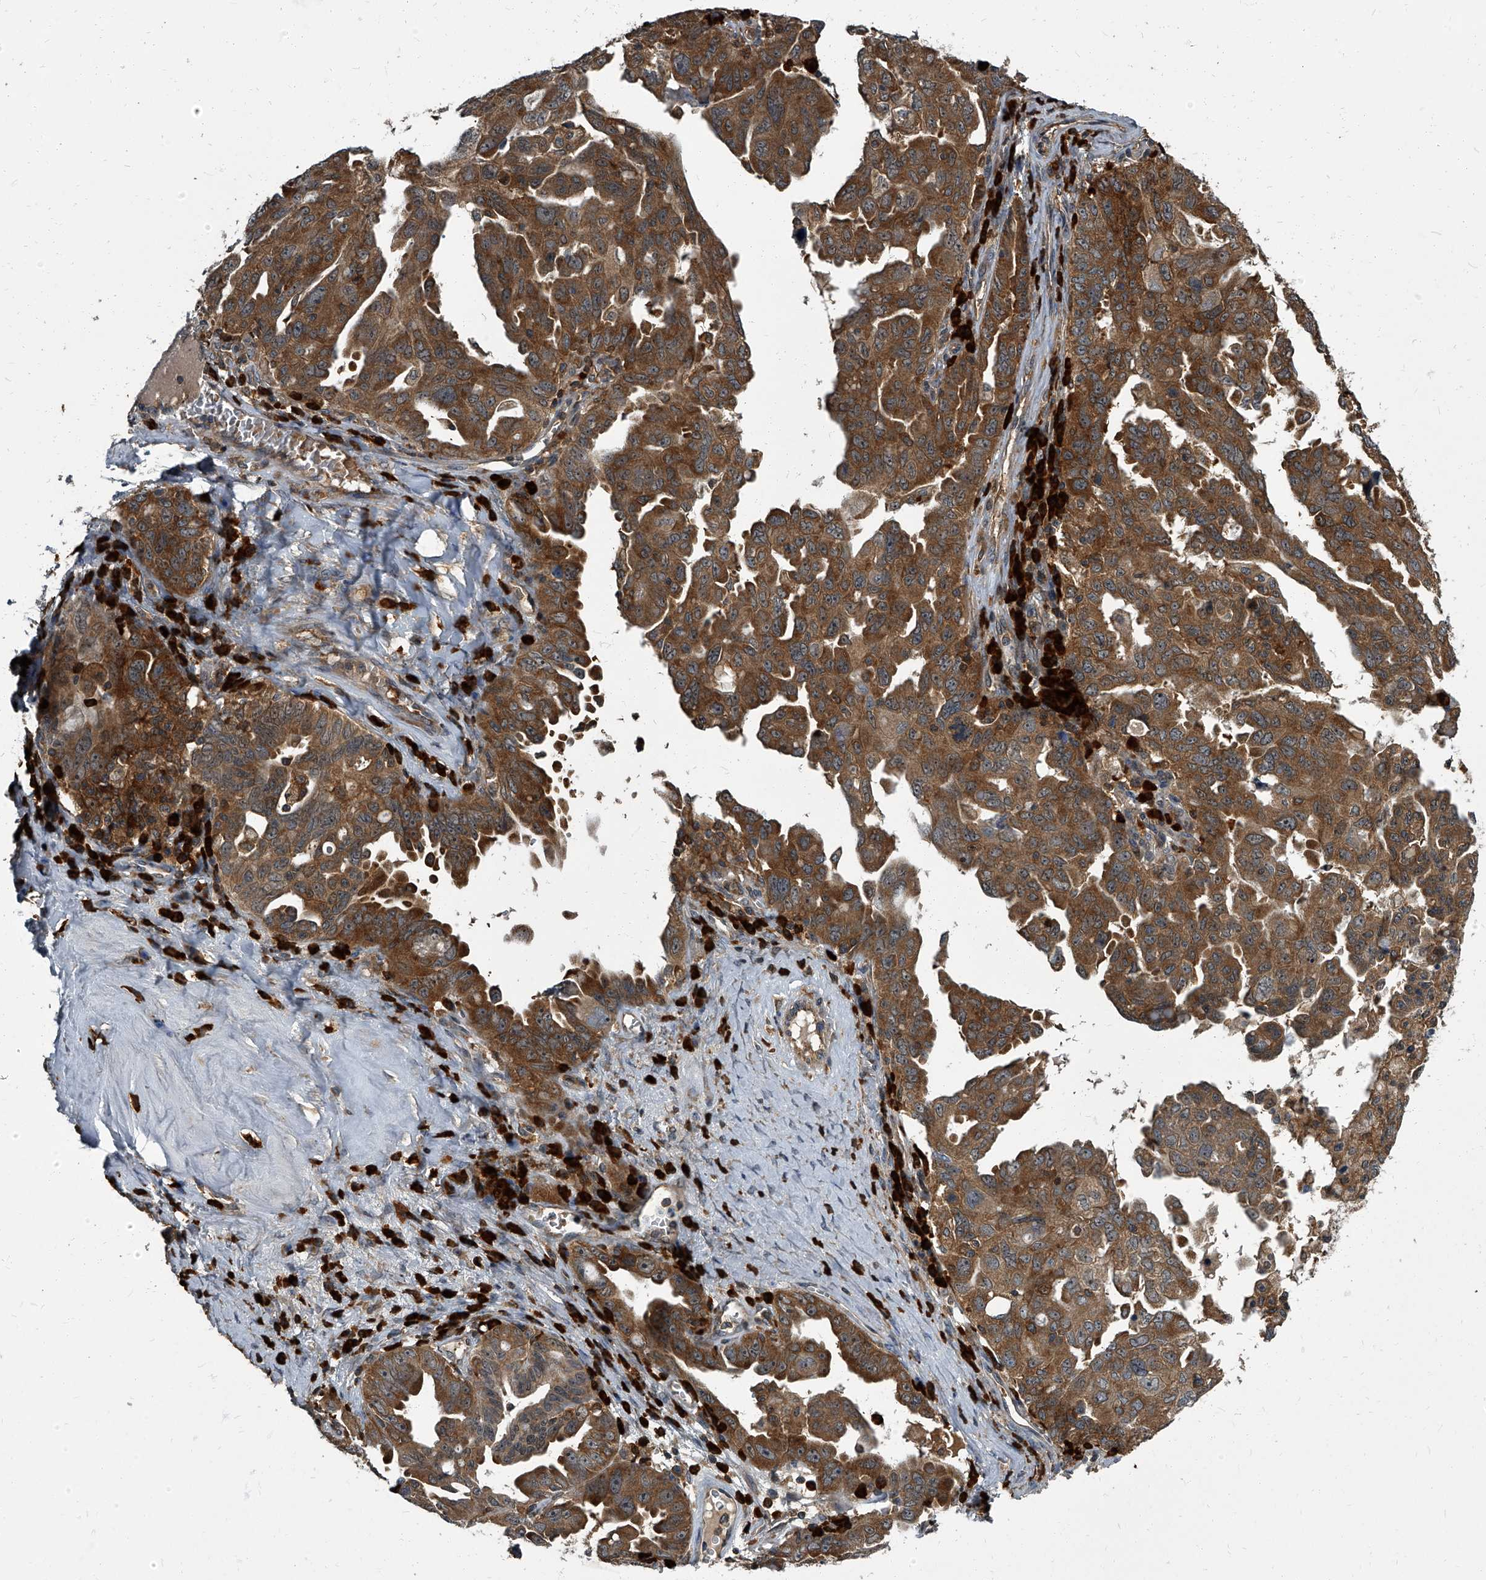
{"staining": {"intensity": "moderate", "quantity": ">75%", "location": "cytoplasmic/membranous"}, "tissue": "ovarian cancer", "cell_type": "Tumor cells", "image_type": "cancer", "snomed": [{"axis": "morphology", "description": "Carcinoma, endometroid"}, {"axis": "topography", "description": "Ovary"}], "caption": "Ovarian cancer tissue exhibits moderate cytoplasmic/membranous staining in approximately >75% of tumor cells, visualized by immunohistochemistry. (Brightfield microscopy of DAB IHC at high magnification).", "gene": "CDV3", "patient": {"sex": "female", "age": 62}}